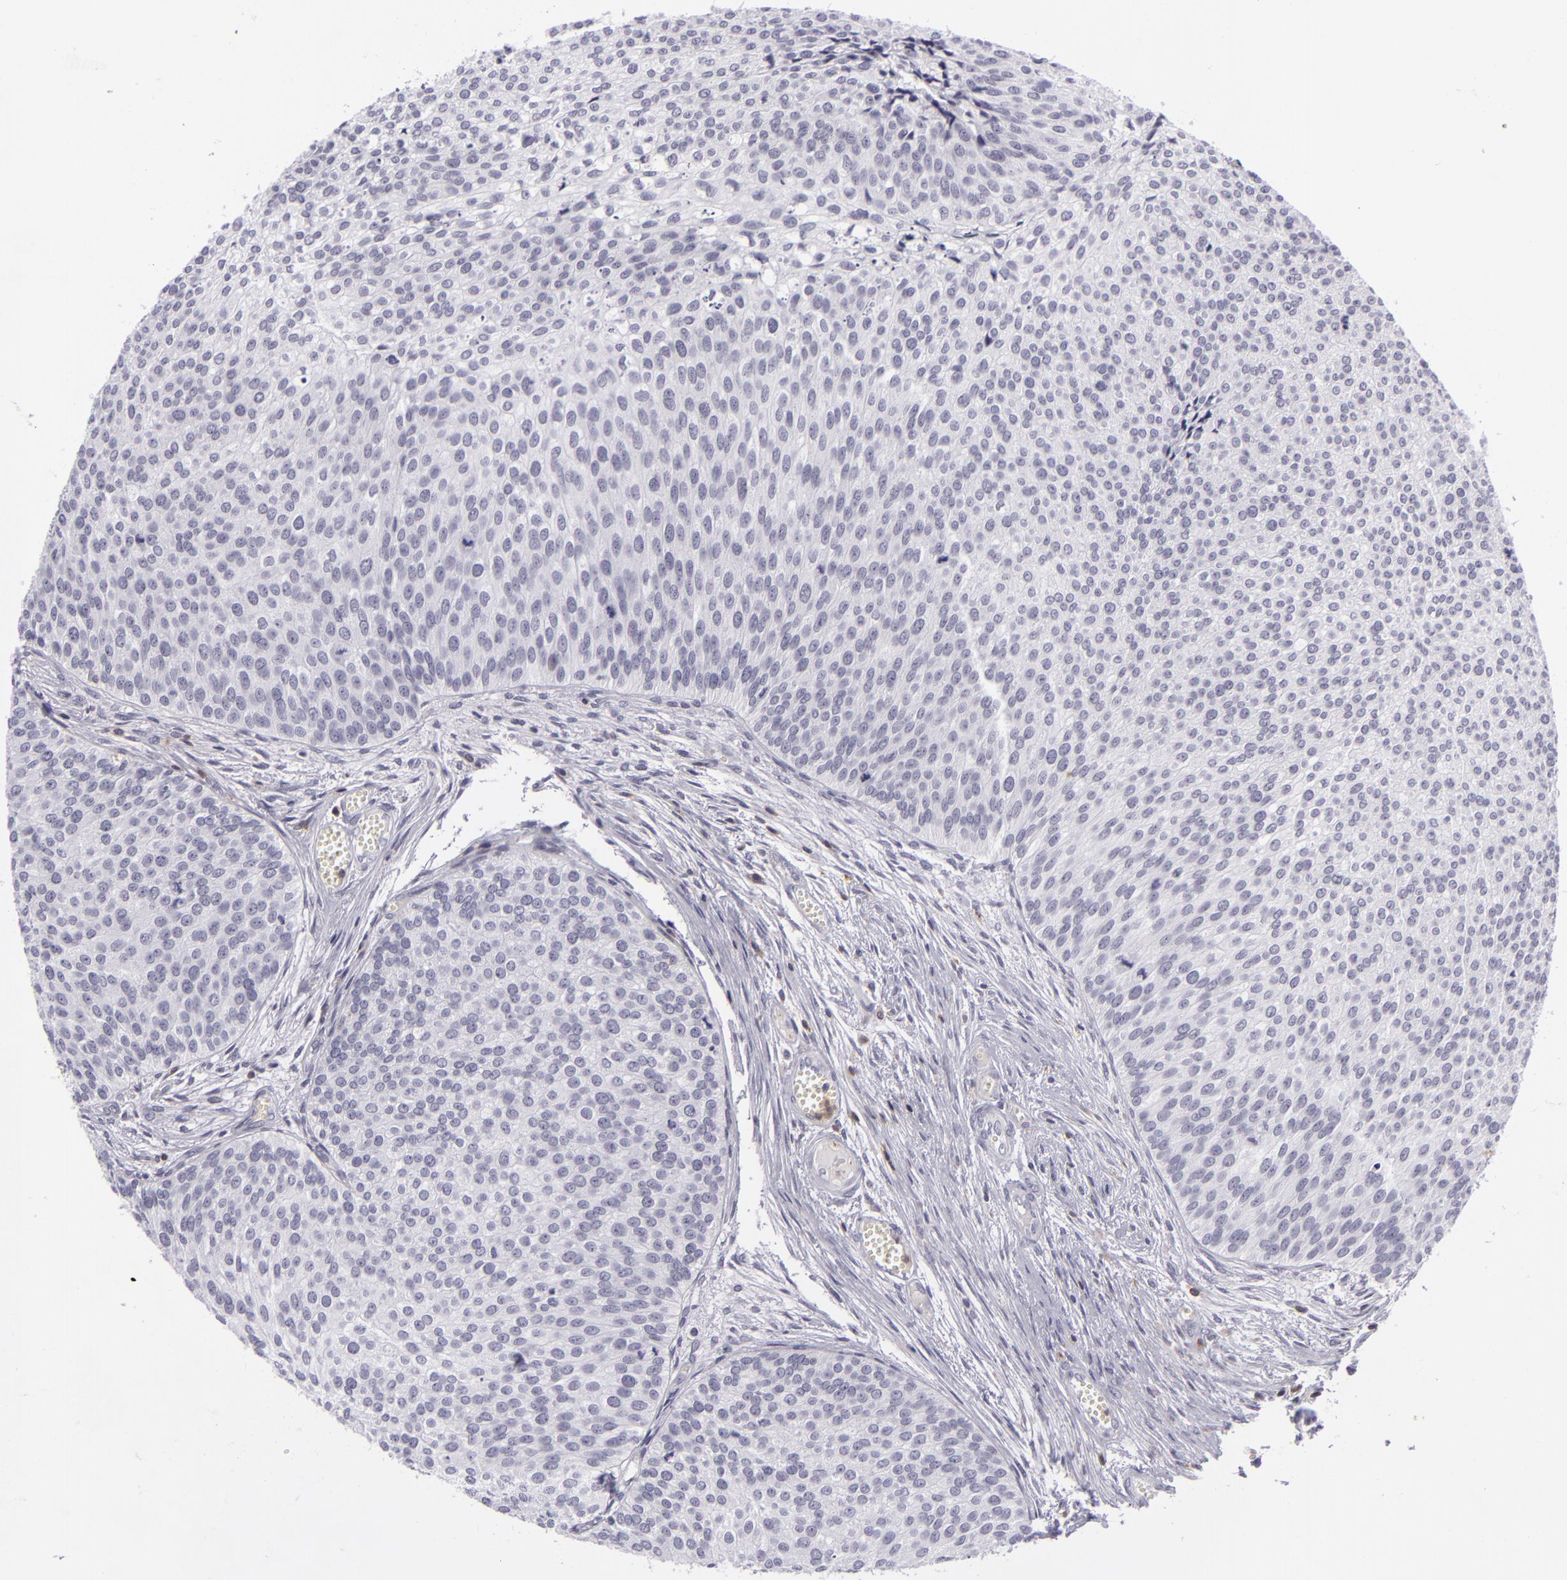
{"staining": {"intensity": "negative", "quantity": "none", "location": "none"}, "tissue": "urothelial cancer", "cell_type": "Tumor cells", "image_type": "cancer", "snomed": [{"axis": "morphology", "description": "Urothelial carcinoma, Low grade"}, {"axis": "topography", "description": "Urinary bladder"}], "caption": "This histopathology image is of urothelial cancer stained with immunohistochemistry to label a protein in brown with the nuclei are counter-stained blue. There is no expression in tumor cells. Brightfield microscopy of immunohistochemistry (IHC) stained with DAB (3,3'-diaminobenzidine) (brown) and hematoxylin (blue), captured at high magnification.", "gene": "KCNAB2", "patient": {"sex": "male", "age": 84}}